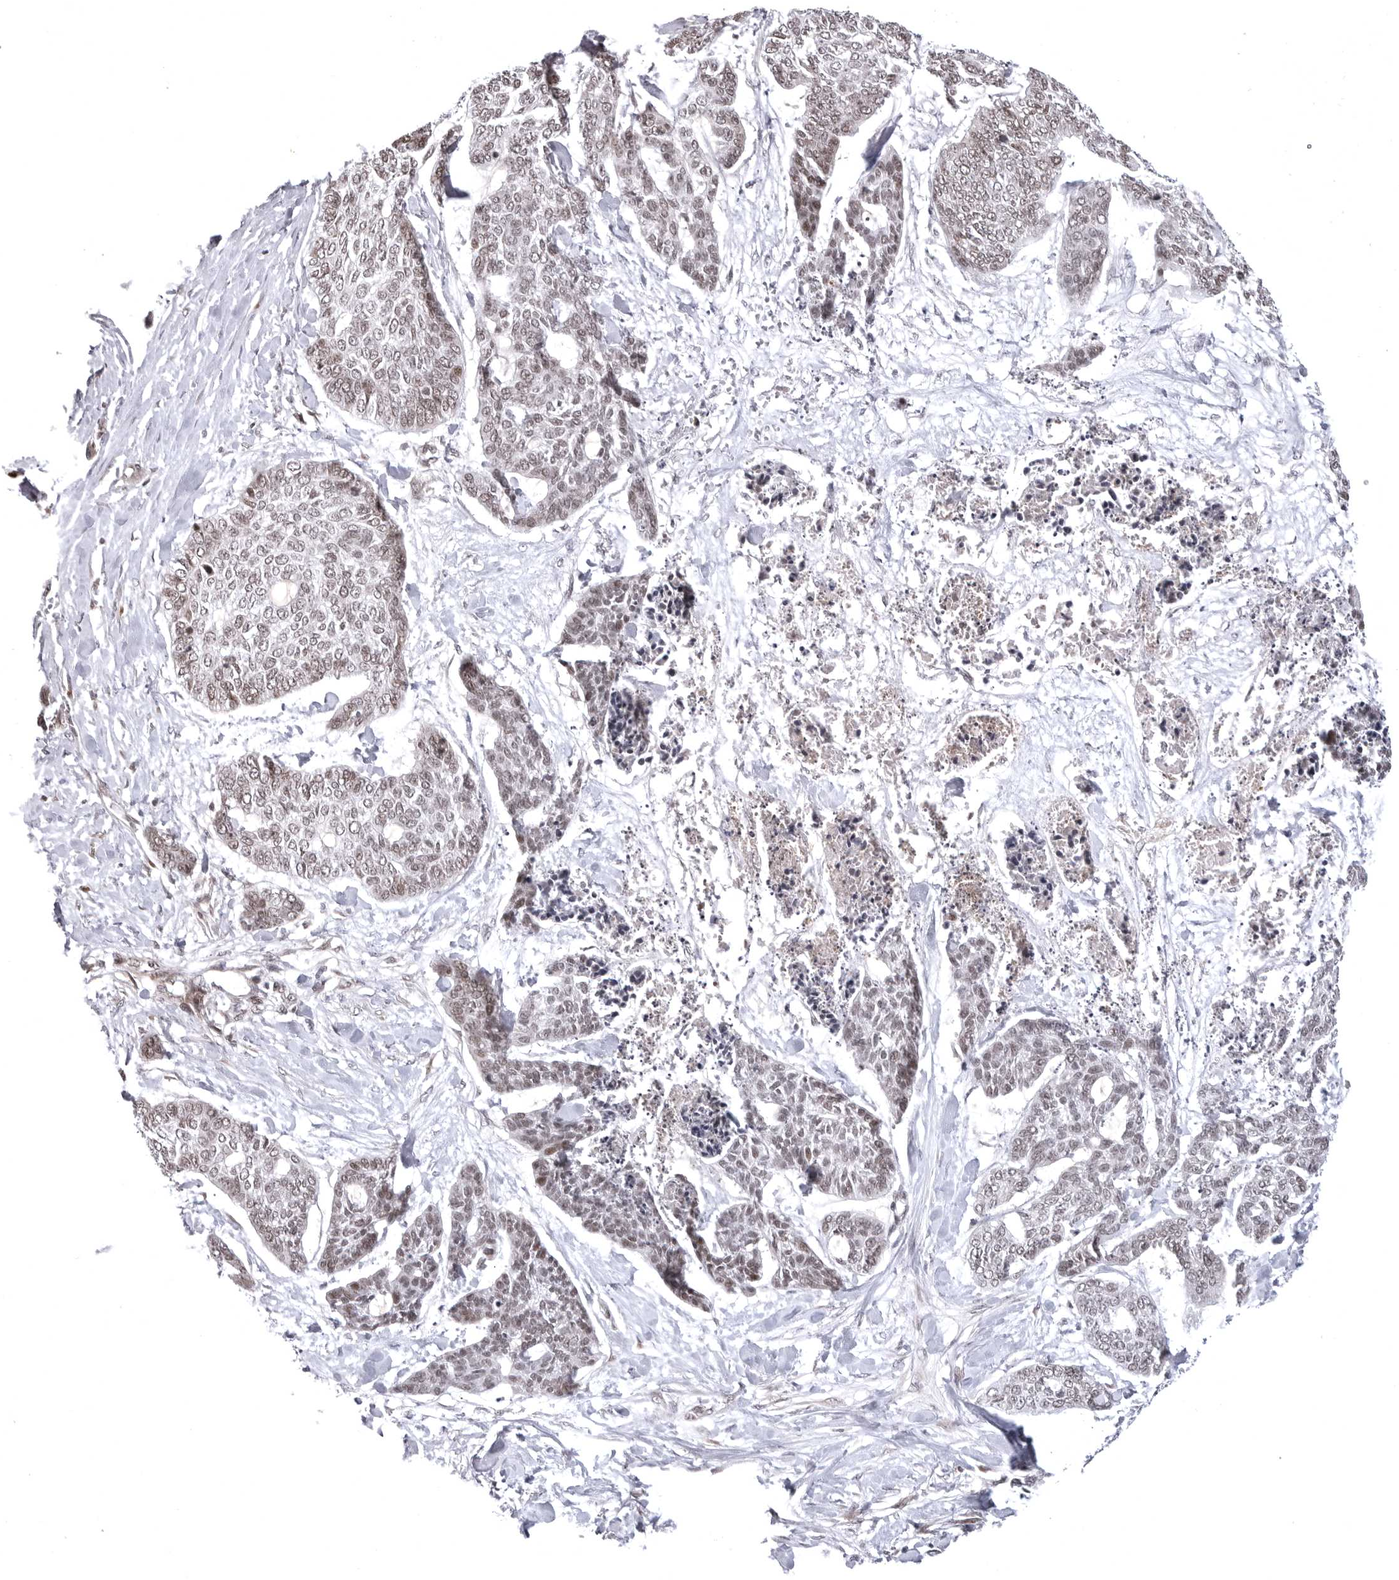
{"staining": {"intensity": "weak", "quantity": ">75%", "location": "nuclear"}, "tissue": "skin cancer", "cell_type": "Tumor cells", "image_type": "cancer", "snomed": [{"axis": "morphology", "description": "Basal cell carcinoma"}, {"axis": "topography", "description": "Skin"}], "caption": "The image exhibits immunohistochemical staining of skin cancer. There is weak nuclear expression is identified in about >75% of tumor cells.", "gene": "PHF3", "patient": {"sex": "female", "age": 64}}